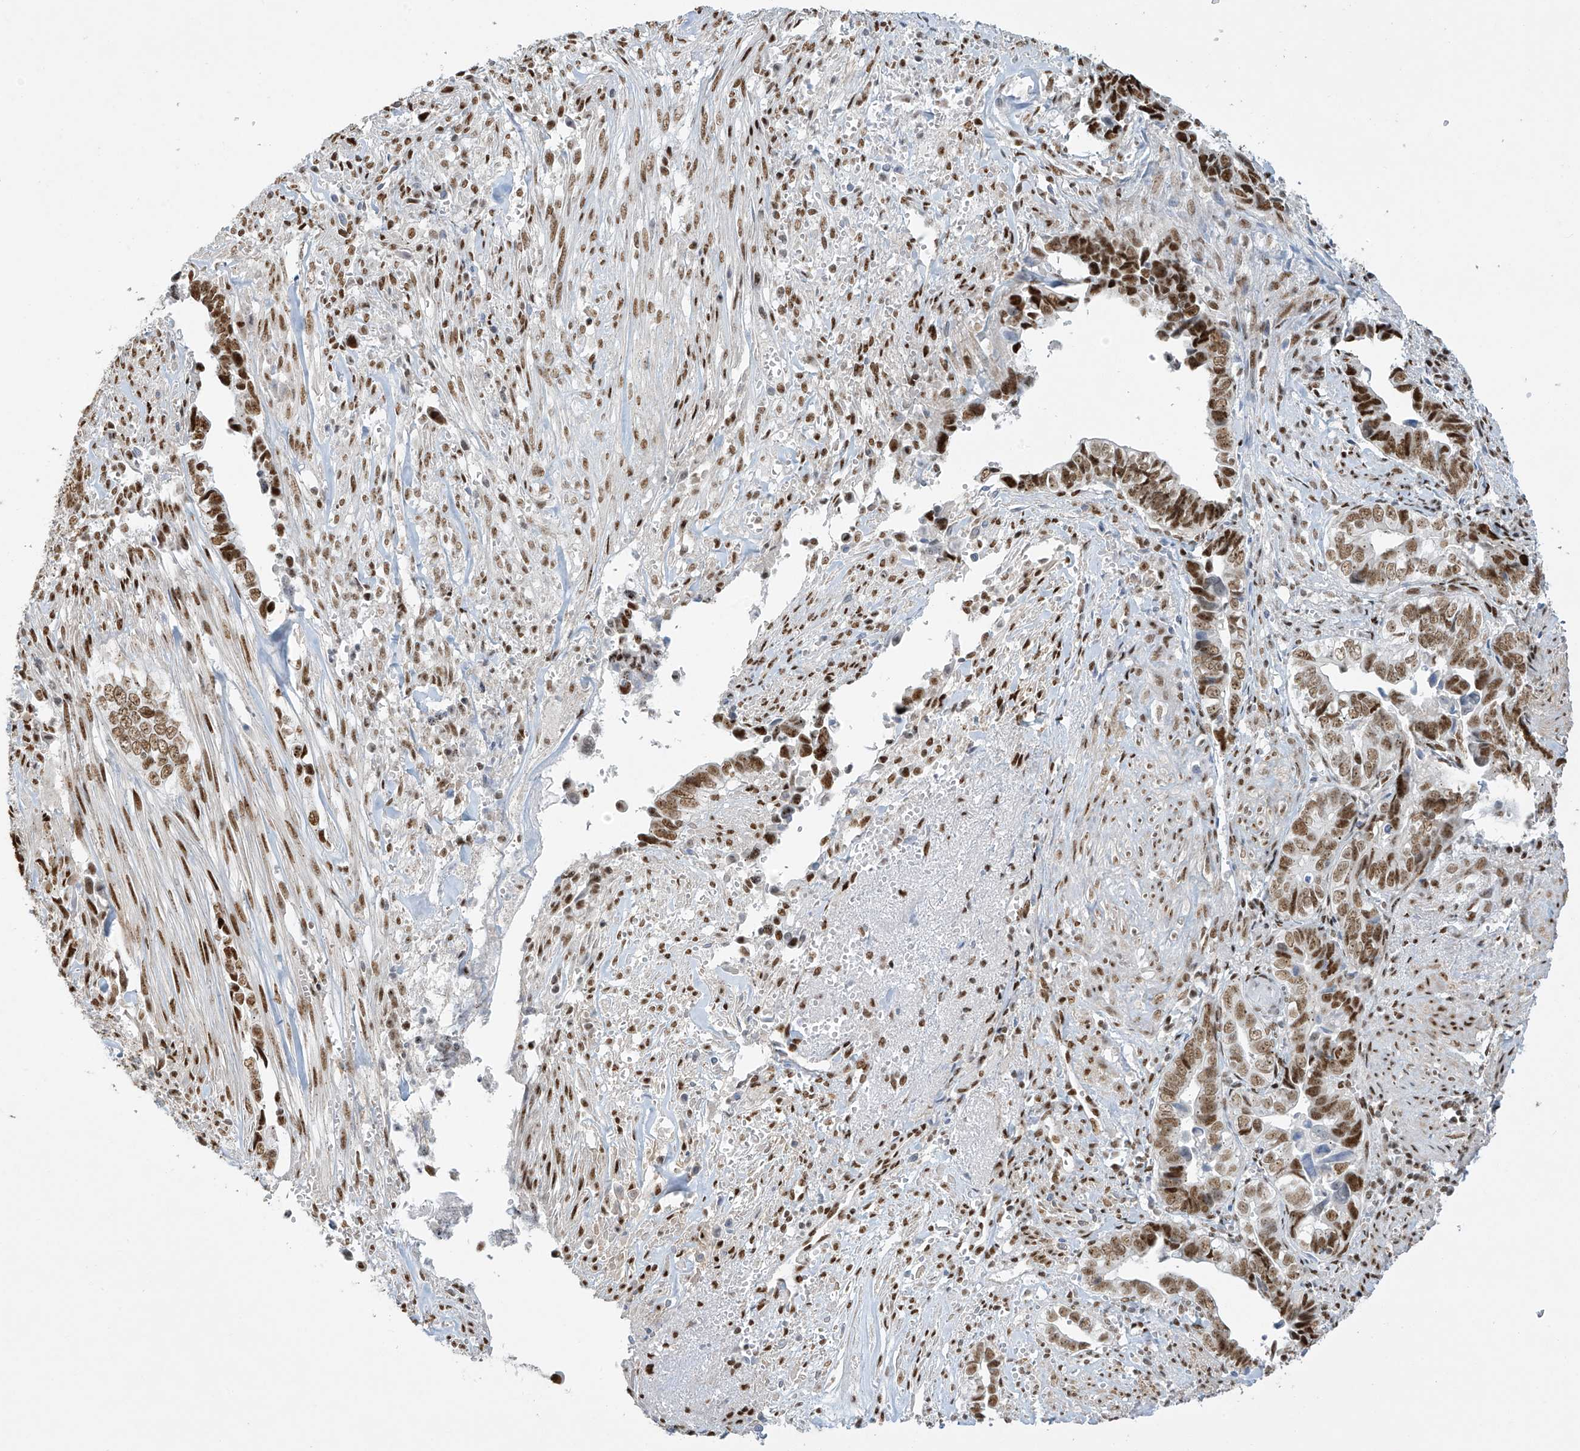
{"staining": {"intensity": "moderate", "quantity": ">75%", "location": "nuclear"}, "tissue": "liver cancer", "cell_type": "Tumor cells", "image_type": "cancer", "snomed": [{"axis": "morphology", "description": "Cholangiocarcinoma"}, {"axis": "topography", "description": "Liver"}], "caption": "Protein staining reveals moderate nuclear expression in about >75% of tumor cells in liver cancer. The protein is stained brown, and the nuclei are stained in blue (DAB IHC with brightfield microscopy, high magnification).", "gene": "MS4A6A", "patient": {"sex": "female", "age": 79}}